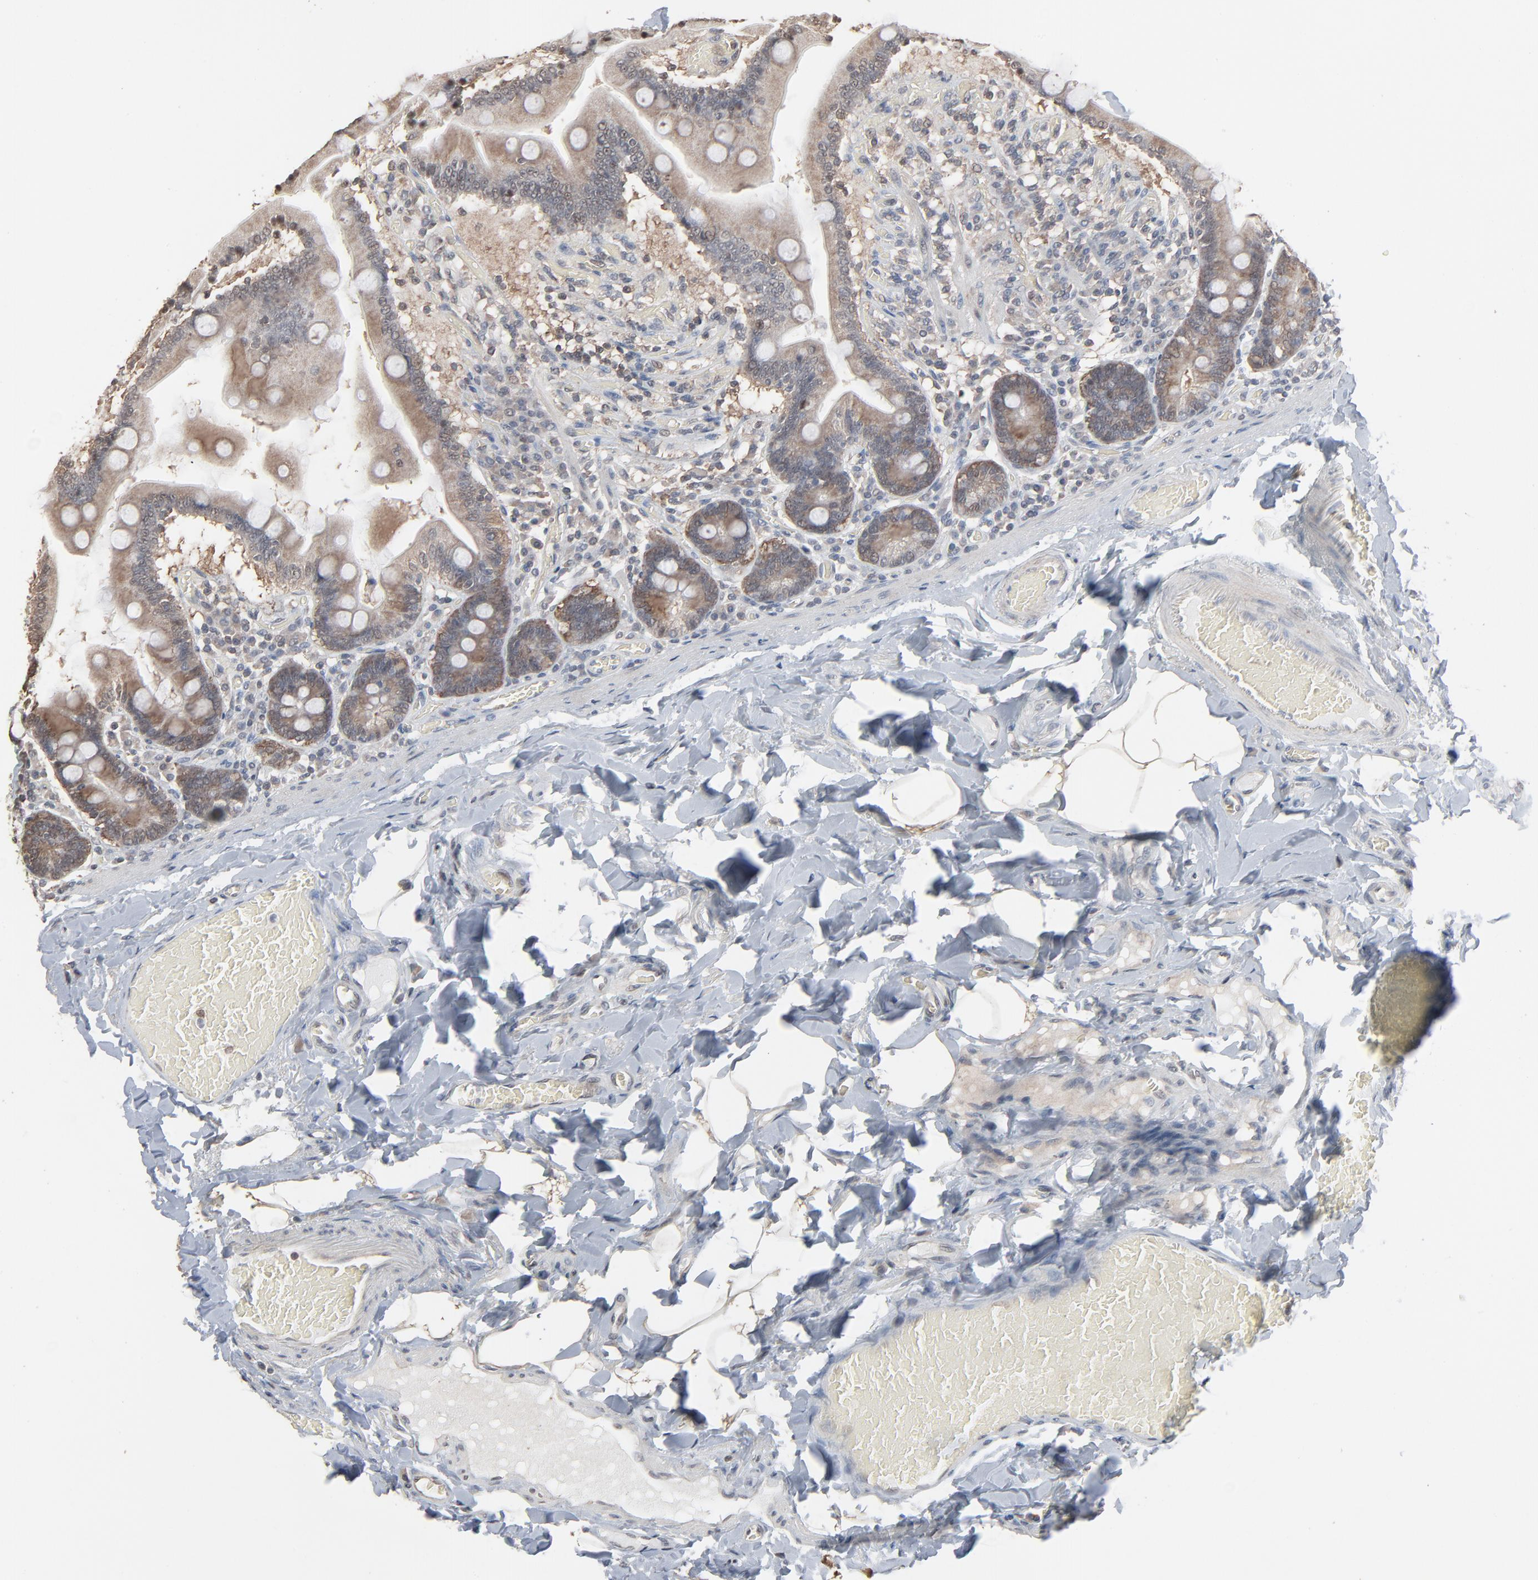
{"staining": {"intensity": "moderate", "quantity": ">75%", "location": "cytoplasmic/membranous"}, "tissue": "duodenum", "cell_type": "Glandular cells", "image_type": "normal", "snomed": [{"axis": "morphology", "description": "Normal tissue, NOS"}, {"axis": "topography", "description": "Duodenum"}], "caption": "Unremarkable duodenum was stained to show a protein in brown. There is medium levels of moderate cytoplasmic/membranous expression in about >75% of glandular cells.", "gene": "CCT5", "patient": {"sex": "male", "age": 66}}